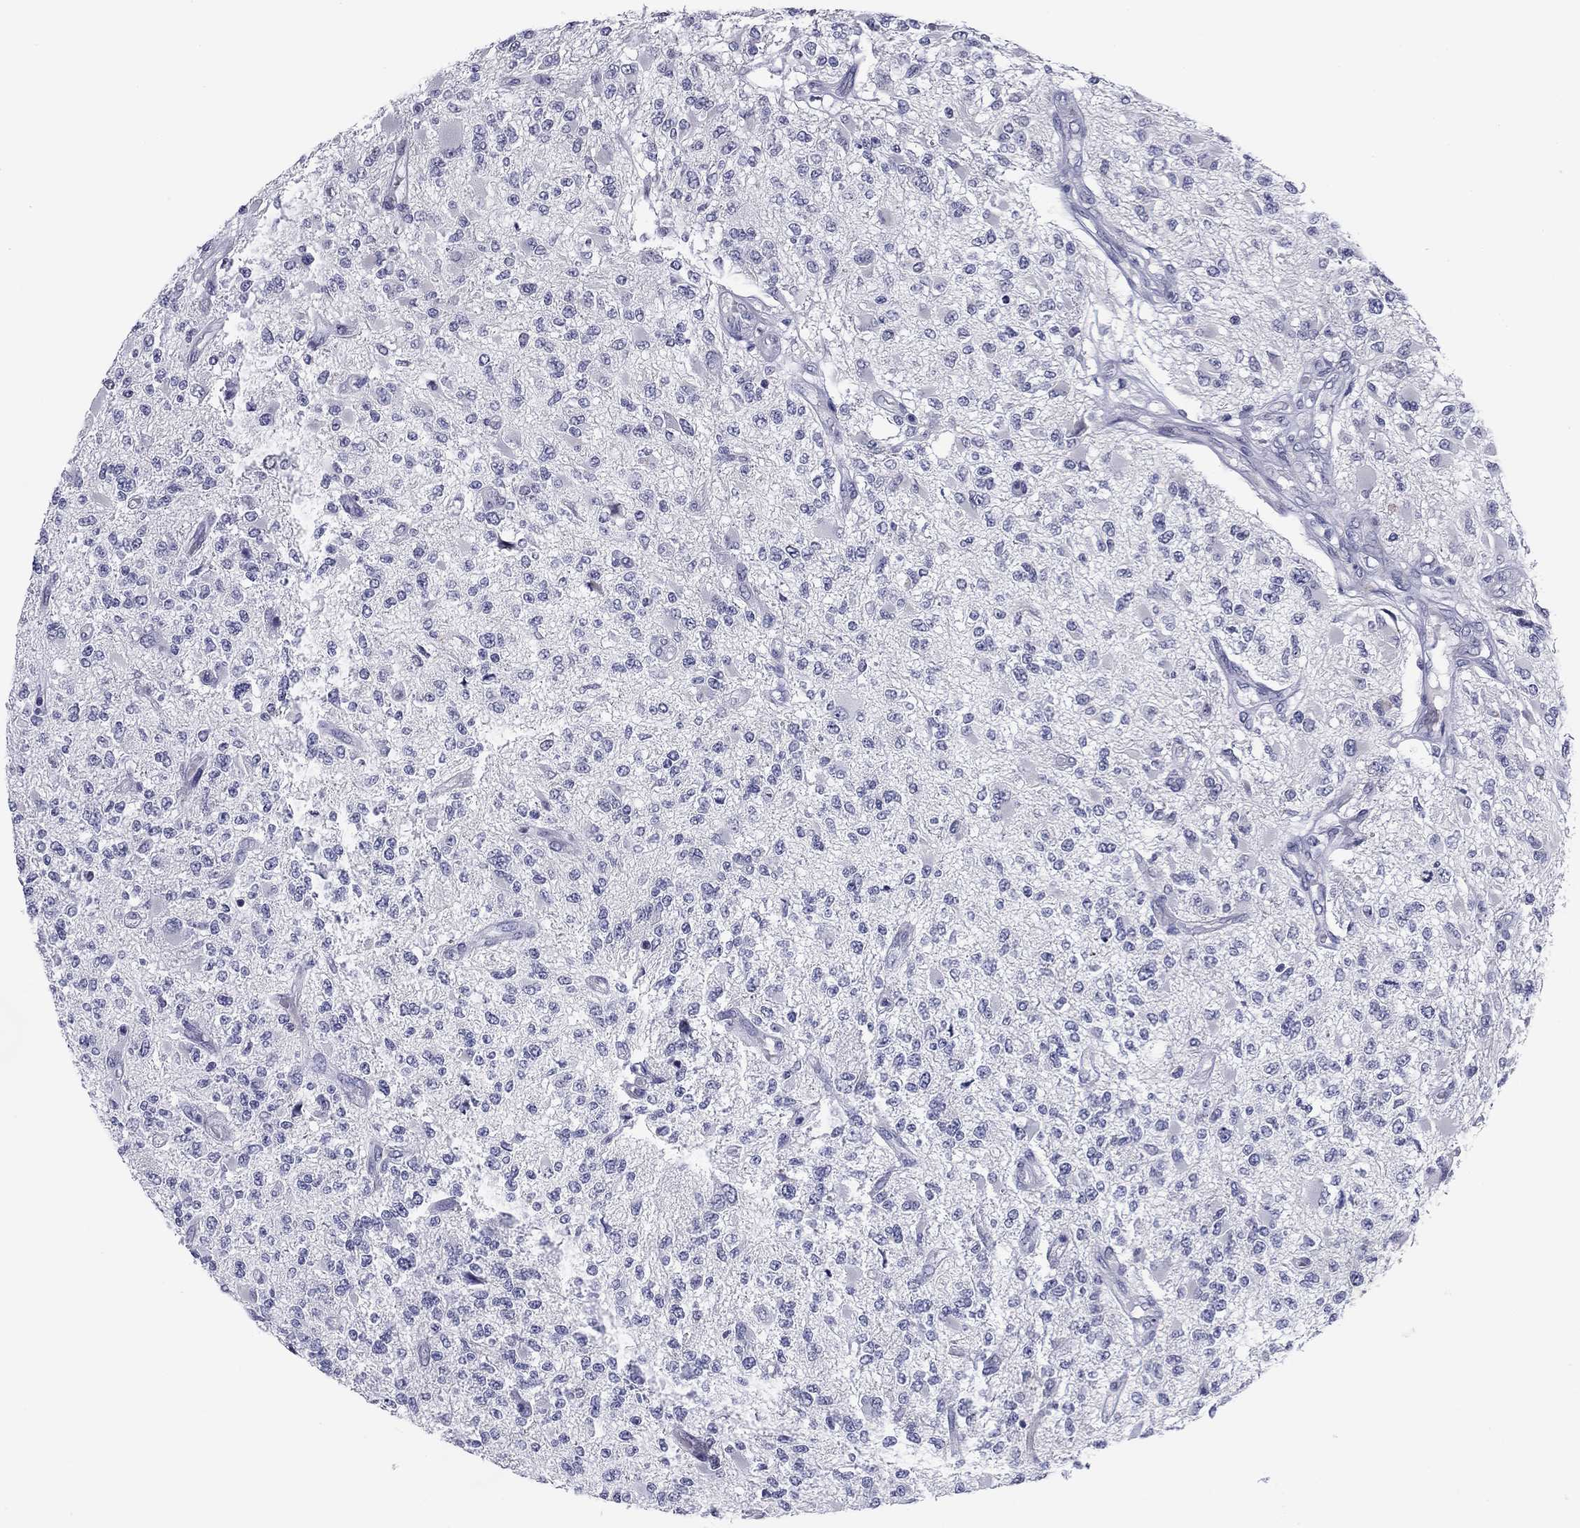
{"staining": {"intensity": "negative", "quantity": "none", "location": "none"}, "tissue": "glioma", "cell_type": "Tumor cells", "image_type": "cancer", "snomed": [{"axis": "morphology", "description": "Glioma, malignant, High grade"}, {"axis": "topography", "description": "Brain"}], "caption": "Protein analysis of glioma demonstrates no significant positivity in tumor cells.", "gene": "PRPH", "patient": {"sex": "female", "age": 63}}